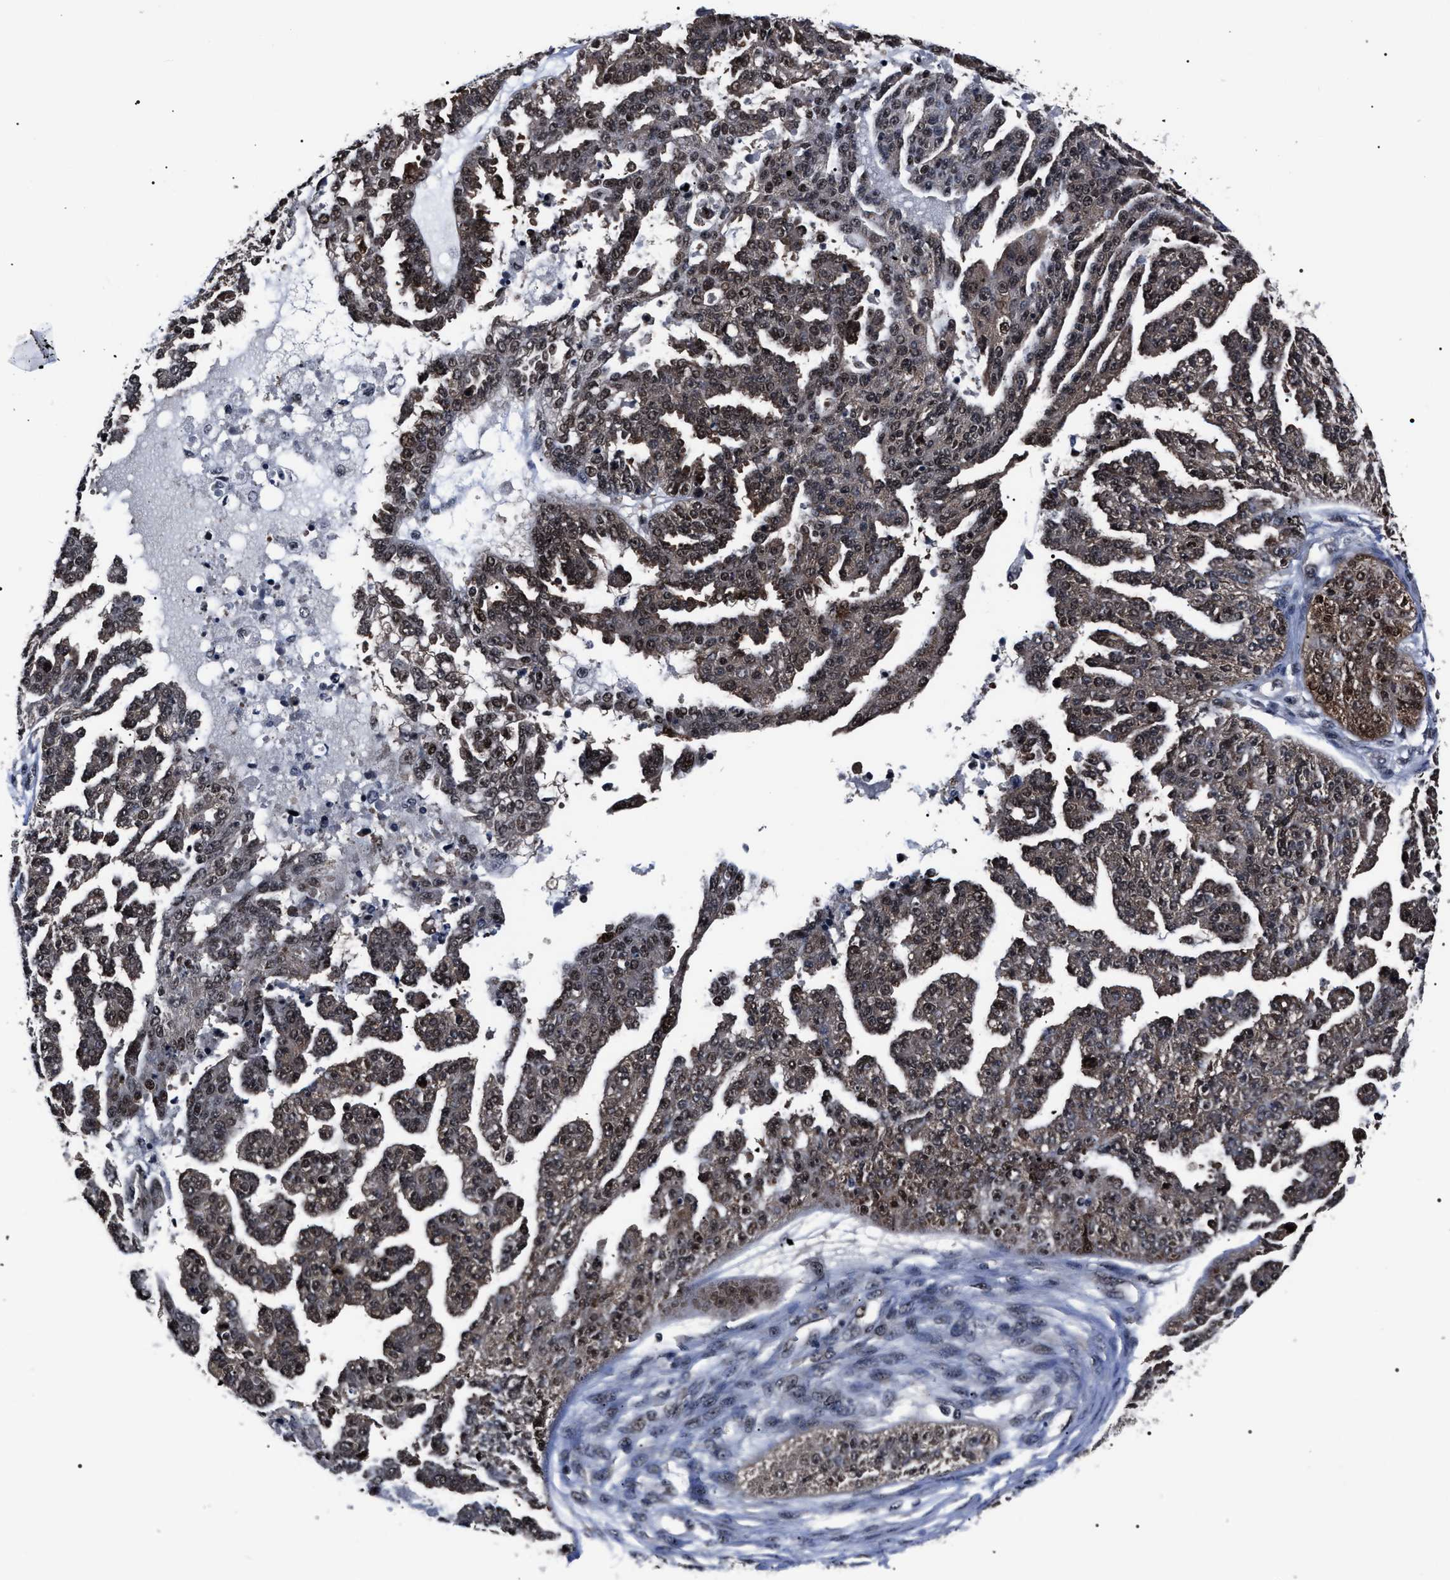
{"staining": {"intensity": "weak", "quantity": ">75%", "location": "cytoplasmic/membranous,nuclear"}, "tissue": "ovarian cancer", "cell_type": "Tumor cells", "image_type": "cancer", "snomed": [{"axis": "morphology", "description": "Cystadenocarcinoma, serous, NOS"}, {"axis": "topography", "description": "Ovary"}], "caption": "Approximately >75% of tumor cells in human ovarian cancer (serous cystadenocarcinoma) reveal weak cytoplasmic/membranous and nuclear protein expression as visualized by brown immunohistochemical staining.", "gene": "CSNK2A1", "patient": {"sex": "female", "age": 58}}